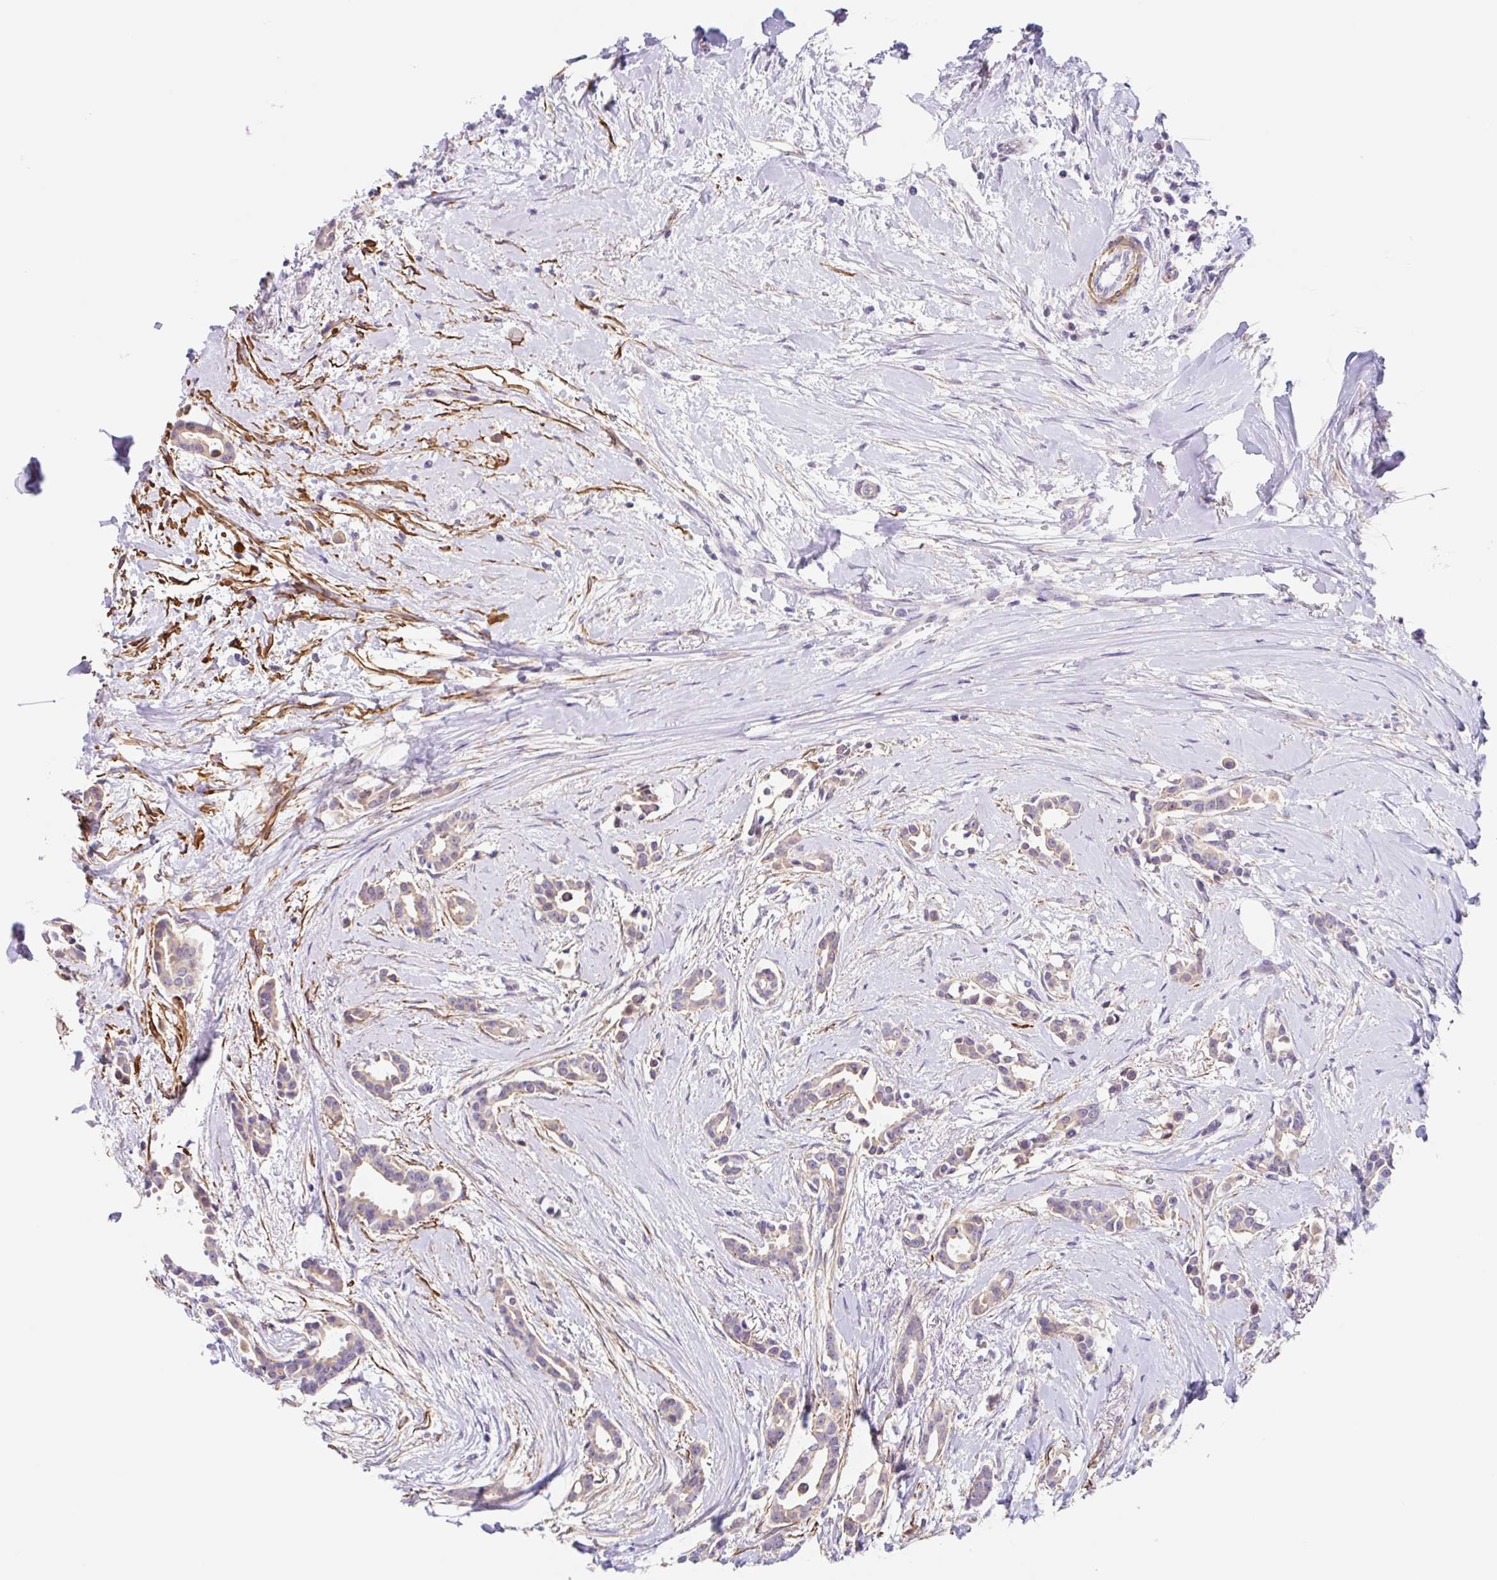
{"staining": {"intensity": "weak", "quantity": "<25%", "location": "cytoplasmic/membranous"}, "tissue": "breast cancer", "cell_type": "Tumor cells", "image_type": "cancer", "snomed": [{"axis": "morphology", "description": "Duct carcinoma"}, {"axis": "topography", "description": "Breast"}], "caption": "Tumor cells show no significant staining in intraductal carcinoma (breast).", "gene": "DCAF17", "patient": {"sex": "female", "age": 64}}